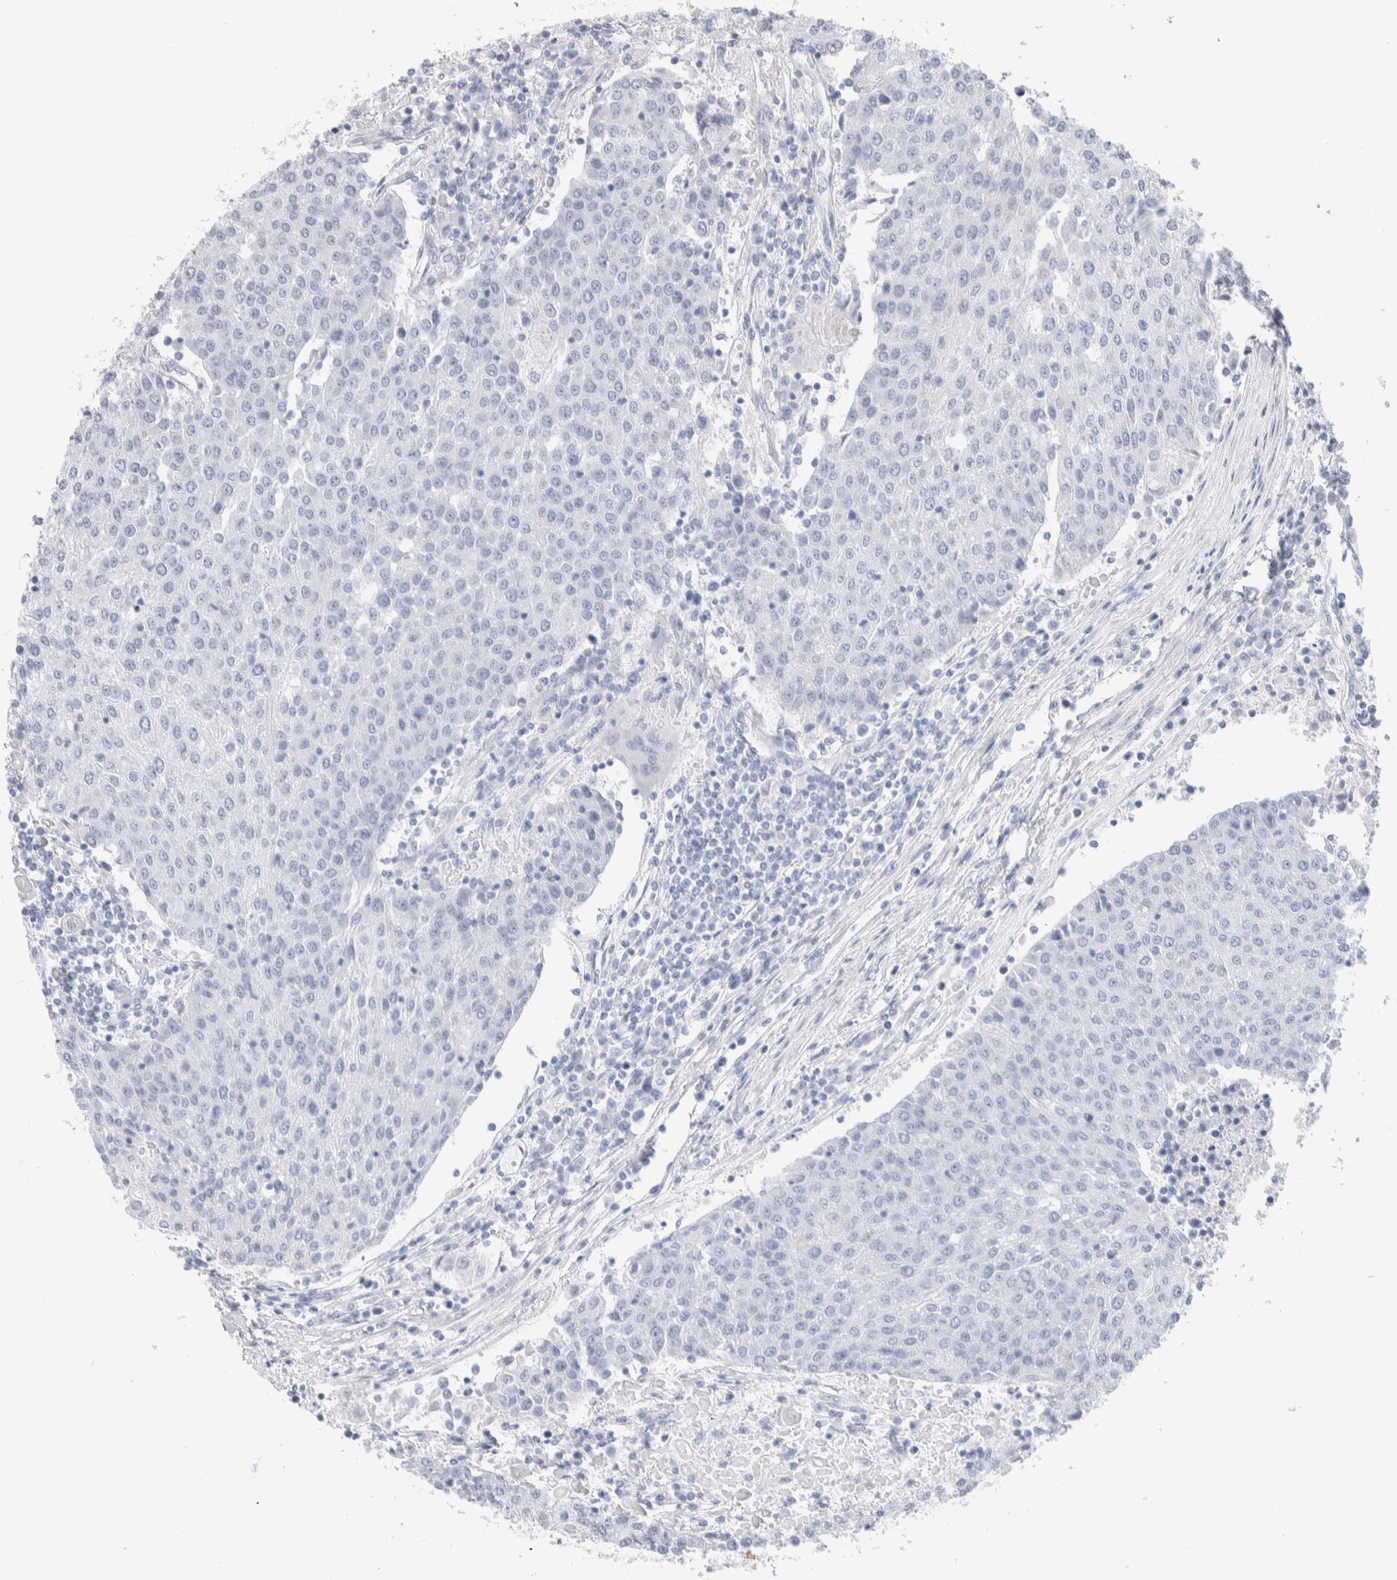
{"staining": {"intensity": "negative", "quantity": "none", "location": "none"}, "tissue": "urothelial cancer", "cell_type": "Tumor cells", "image_type": "cancer", "snomed": [{"axis": "morphology", "description": "Urothelial carcinoma, High grade"}, {"axis": "topography", "description": "Urinary bladder"}], "caption": "This is an immunohistochemistry (IHC) histopathology image of human urothelial cancer. There is no expression in tumor cells.", "gene": "GDA", "patient": {"sex": "female", "age": 85}}